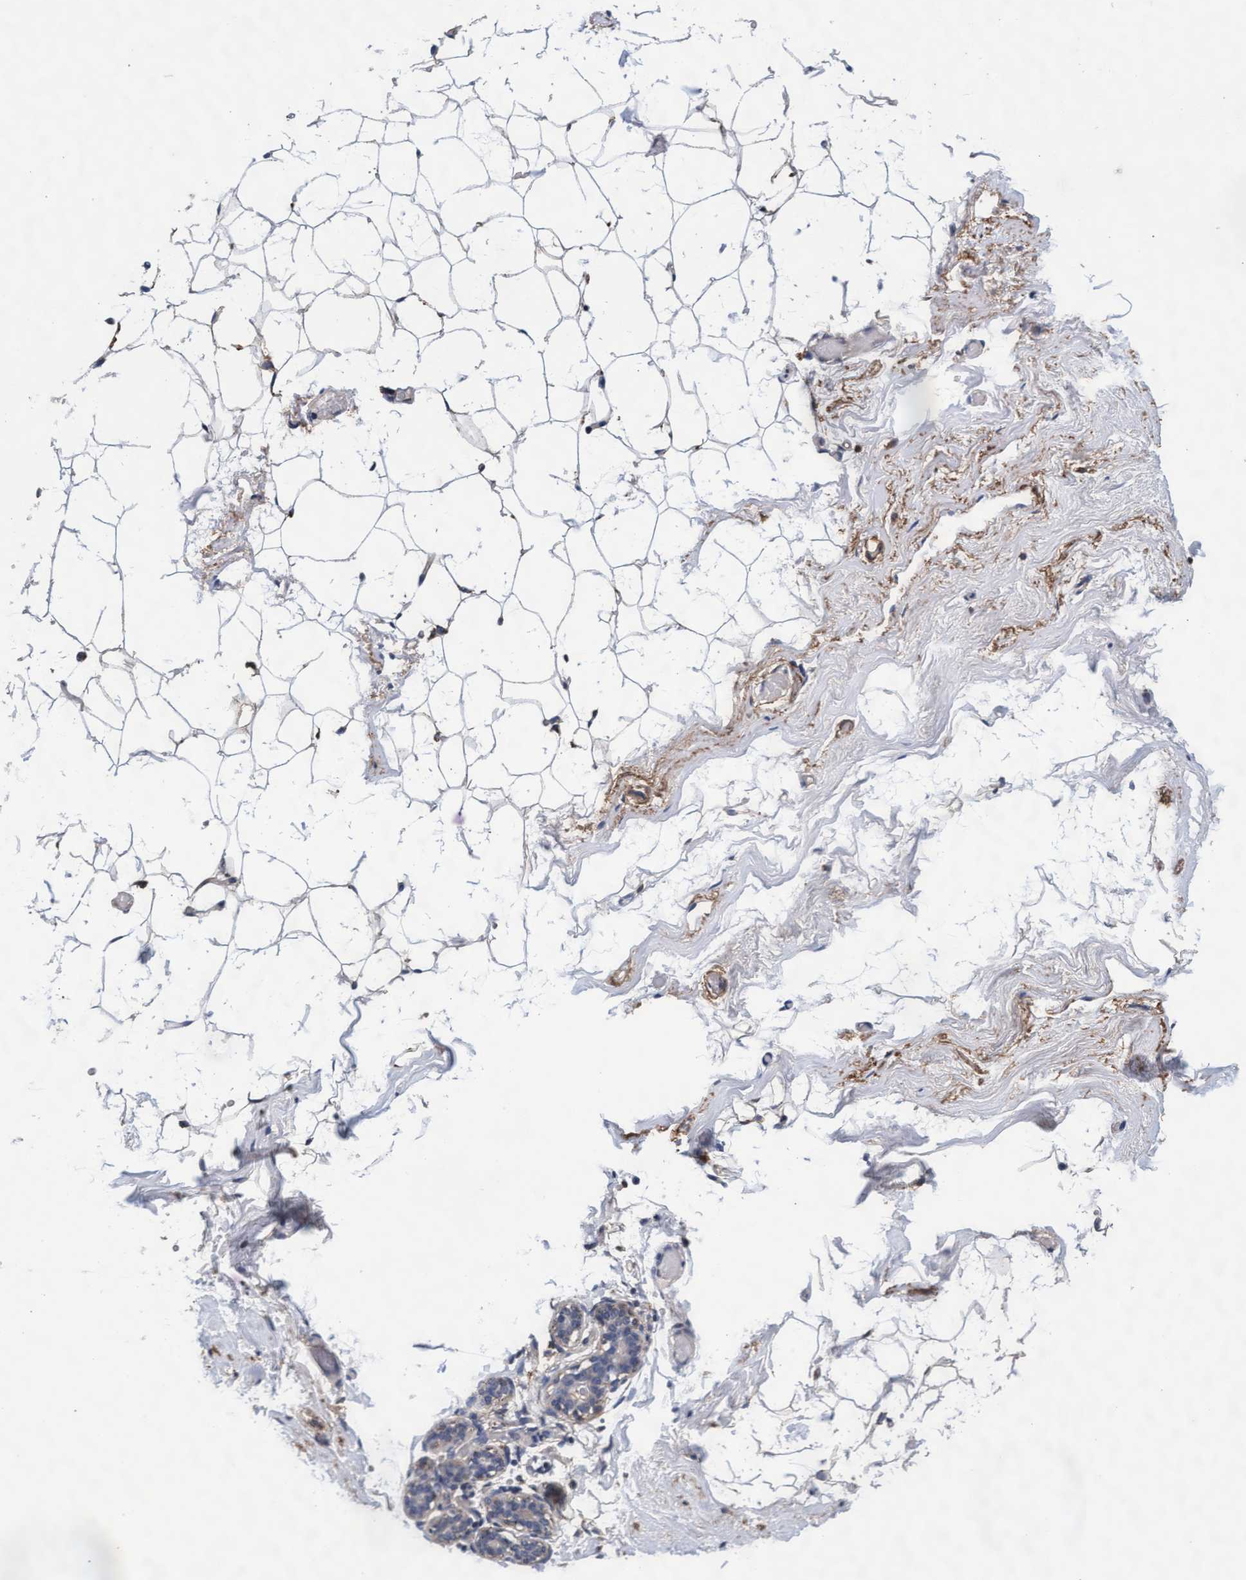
{"staining": {"intensity": "negative", "quantity": "none", "location": "none"}, "tissue": "adipose tissue", "cell_type": "Adipocytes", "image_type": "normal", "snomed": [{"axis": "morphology", "description": "Normal tissue, NOS"}, {"axis": "topography", "description": "Breast"}, {"axis": "topography", "description": "Soft tissue"}], "caption": "The photomicrograph displays no significant expression in adipocytes of adipose tissue.", "gene": "CPQ", "patient": {"sex": "female", "age": 75}}